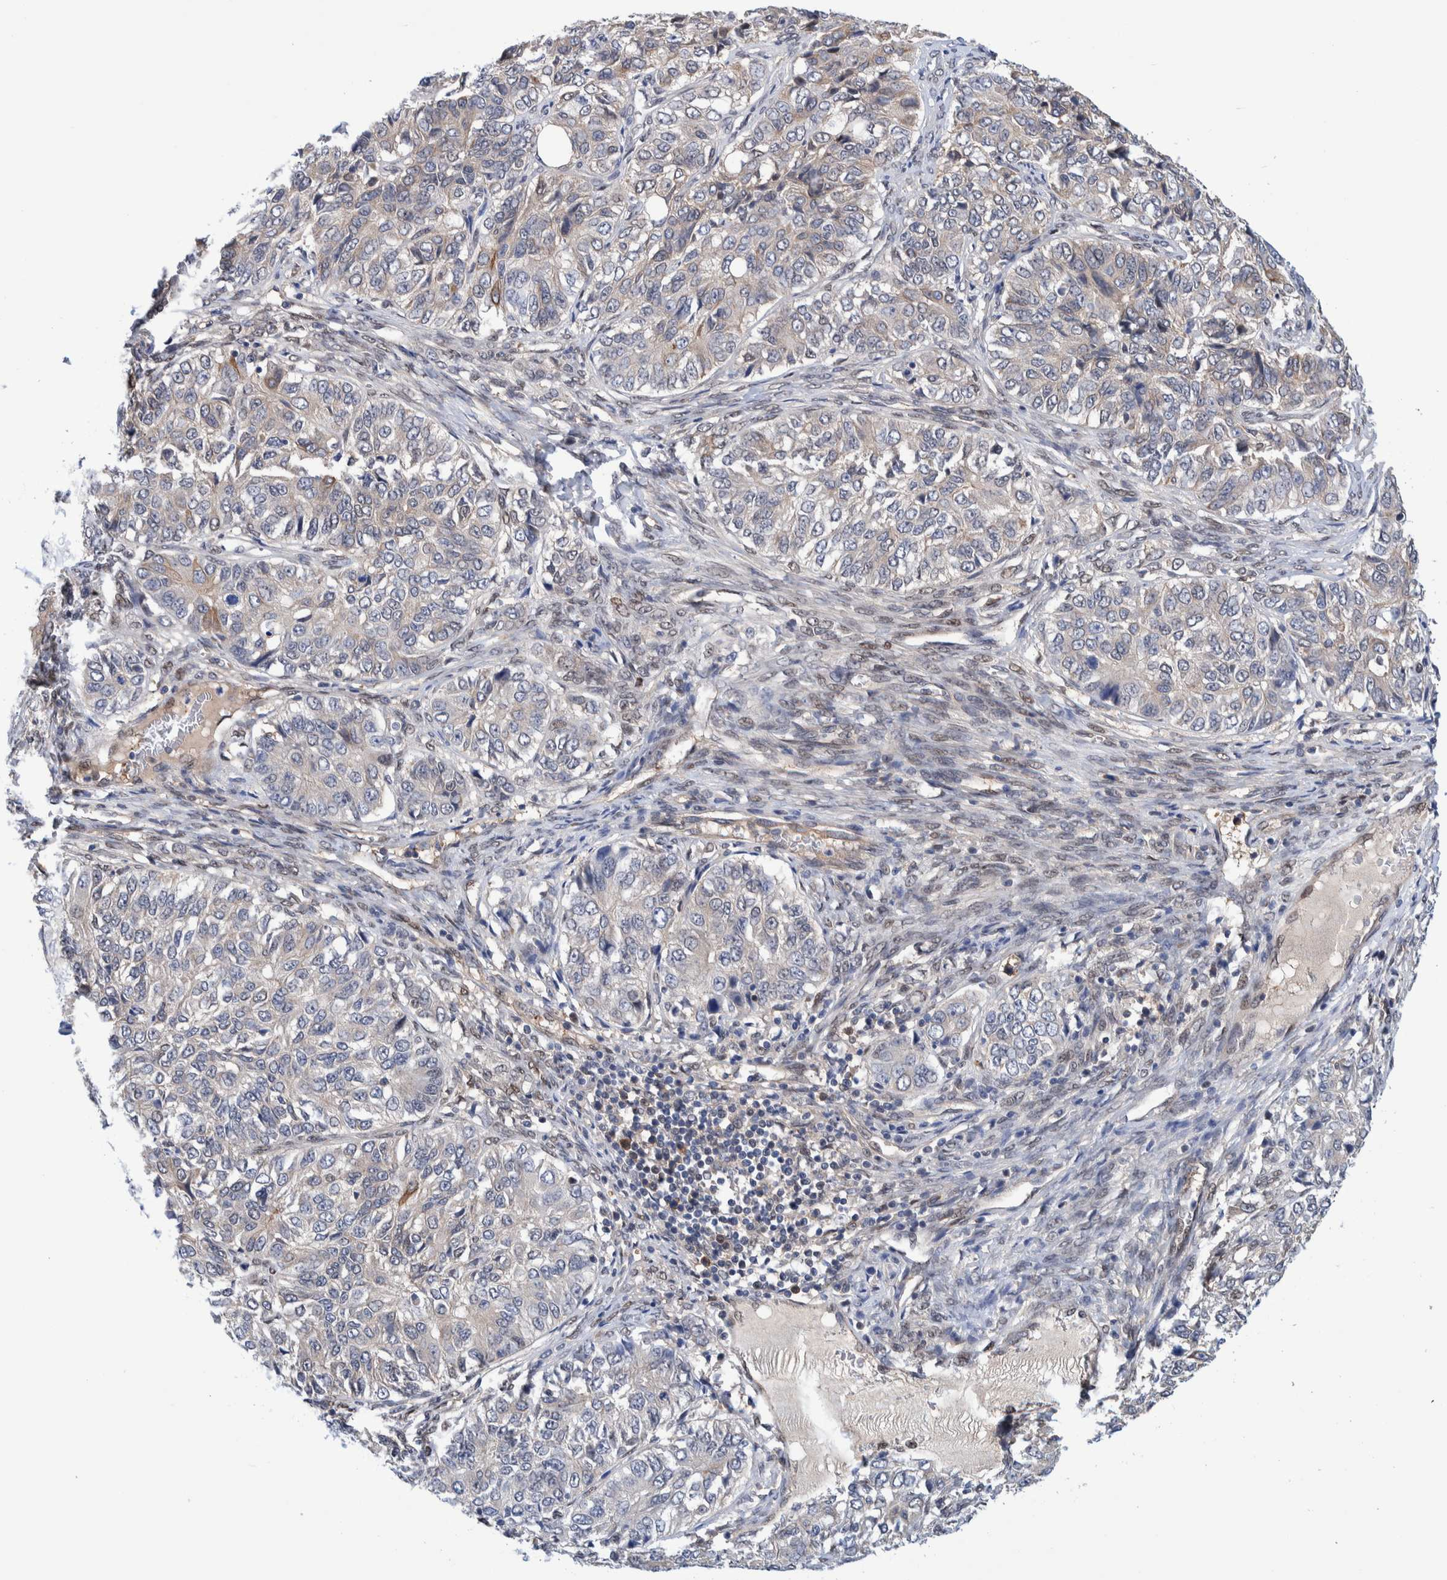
{"staining": {"intensity": "weak", "quantity": "<25%", "location": "cytoplasmic/membranous"}, "tissue": "ovarian cancer", "cell_type": "Tumor cells", "image_type": "cancer", "snomed": [{"axis": "morphology", "description": "Carcinoma, endometroid"}, {"axis": "topography", "description": "Ovary"}], "caption": "High power microscopy image of an IHC photomicrograph of ovarian endometroid carcinoma, revealing no significant expression in tumor cells.", "gene": "PFAS", "patient": {"sex": "female", "age": 51}}